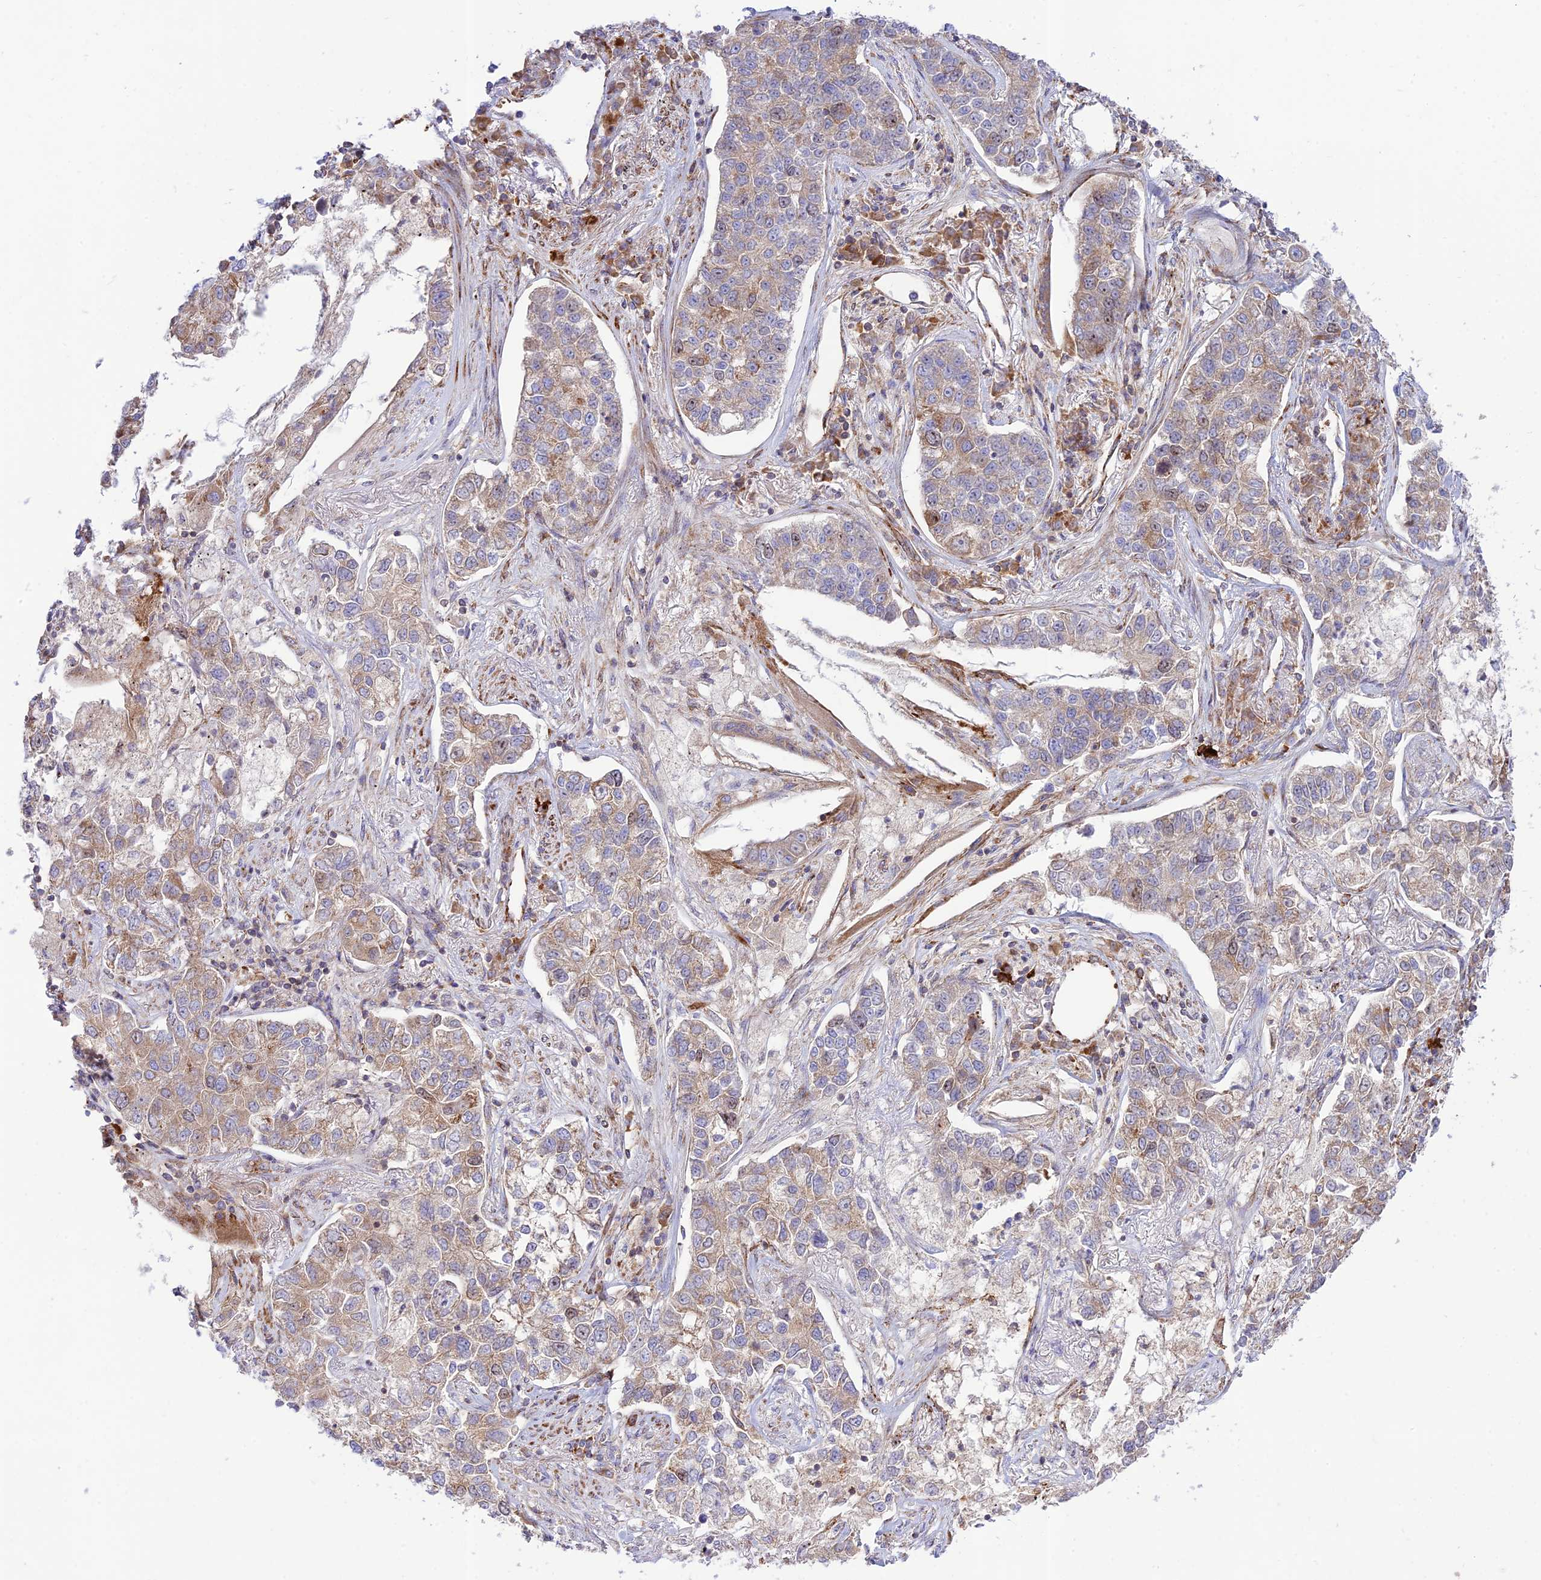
{"staining": {"intensity": "weak", "quantity": ">75%", "location": "cytoplasmic/membranous,nuclear"}, "tissue": "lung cancer", "cell_type": "Tumor cells", "image_type": "cancer", "snomed": [{"axis": "morphology", "description": "Adenocarcinoma, NOS"}, {"axis": "topography", "description": "Lung"}], "caption": "An image showing weak cytoplasmic/membranous and nuclear expression in approximately >75% of tumor cells in adenocarcinoma (lung), as visualized by brown immunohistochemical staining.", "gene": "PIMREG", "patient": {"sex": "male", "age": 49}}